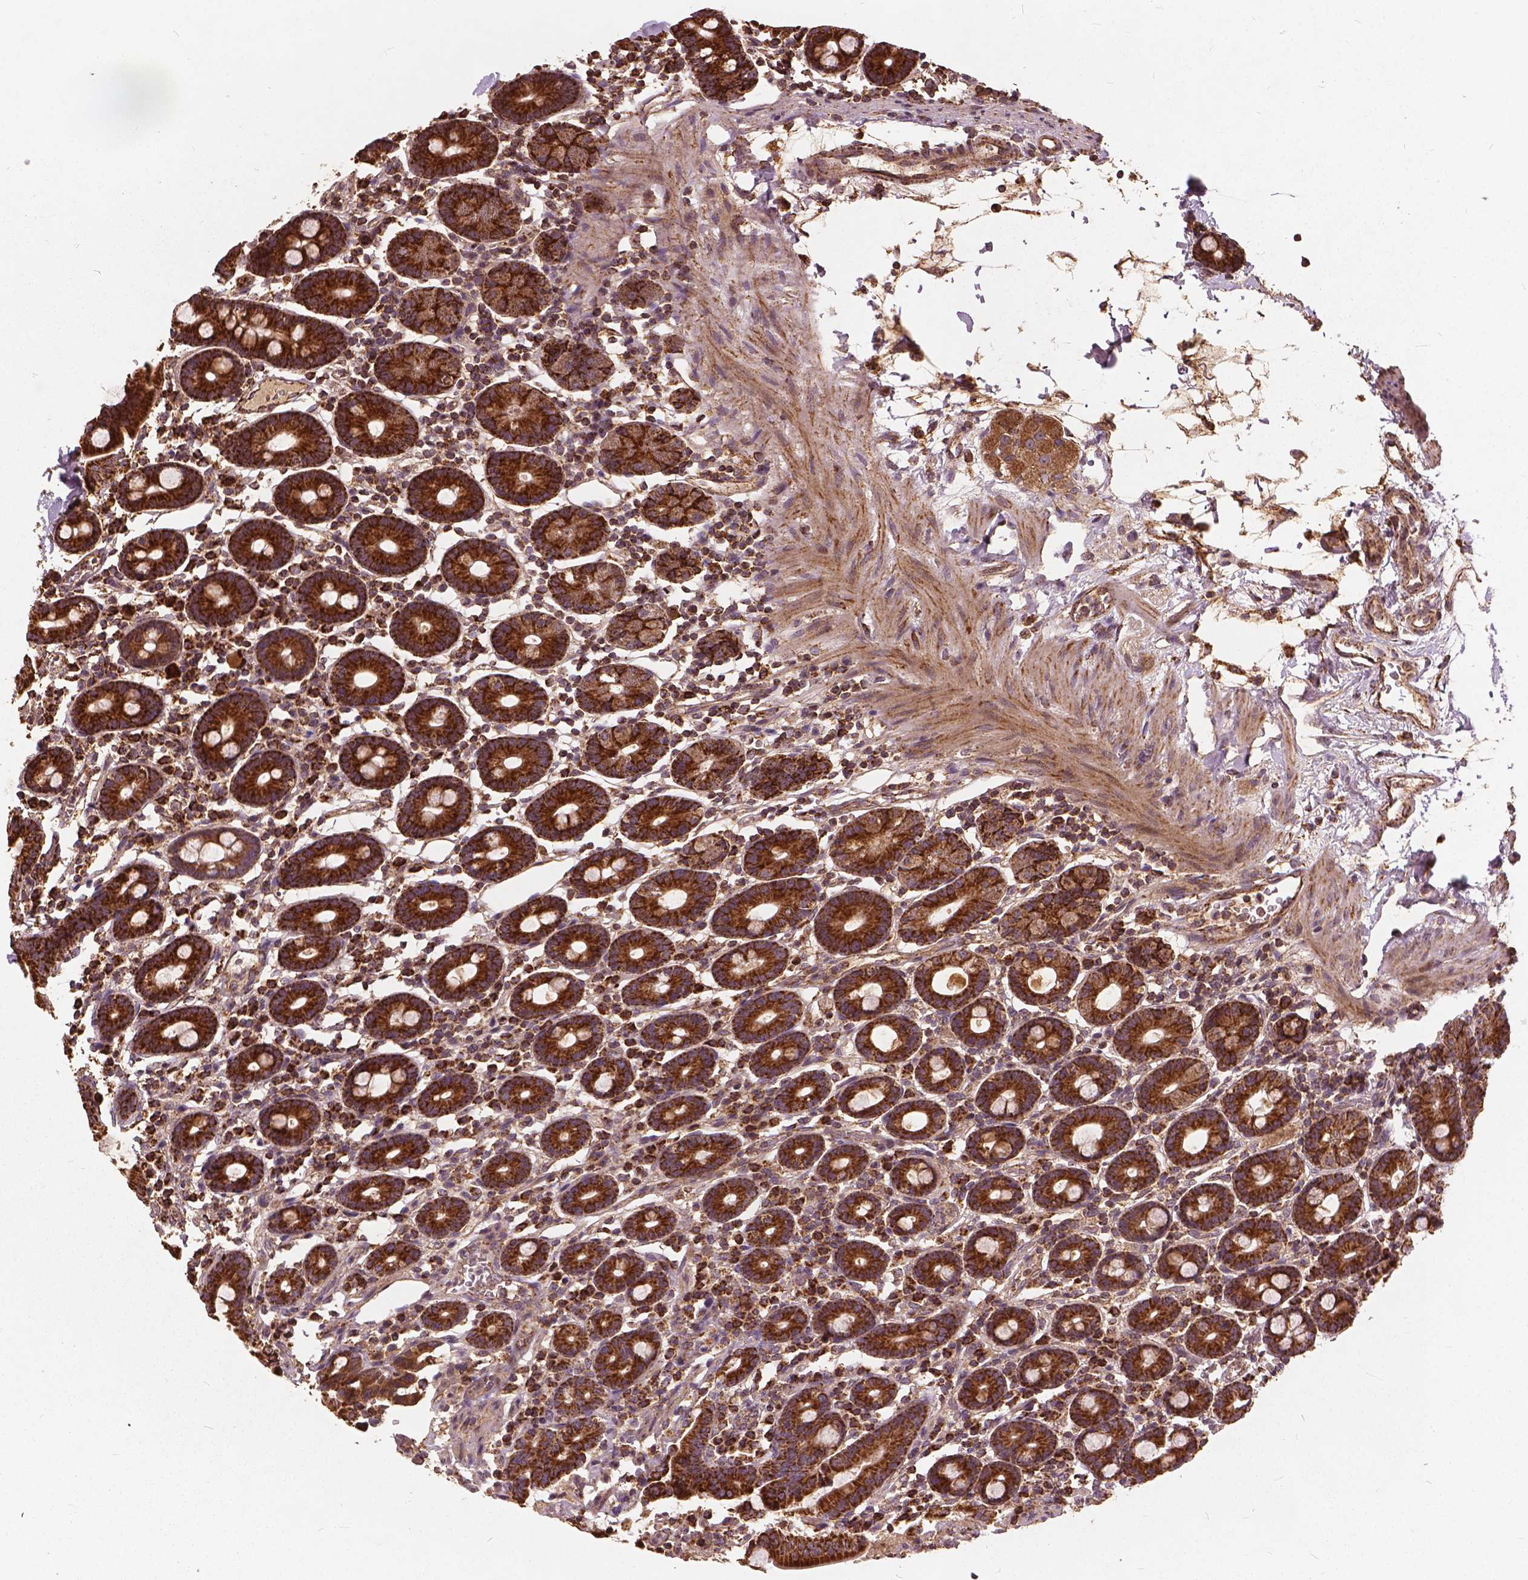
{"staining": {"intensity": "strong", "quantity": ">75%", "location": "cytoplasmic/membranous"}, "tissue": "duodenum", "cell_type": "Glandular cells", "image_type": "normal", "snomed": [{"axis": "morphology", "description": "Normal tissue, NOS"}, {"axis": "topography", "description": "Pancreas"}, {"axis": "topography", "description": "Duodenum"}], "caption": "This photomicrograph demonstrates immunohistochemistry staining of unremarkable human duodenum, with high strong cytoplasmic/membranous positivity in approximately >75% of glandular cells.", "gene": "UBXN2A", "patient": {"sex": "male", "age": 59}}